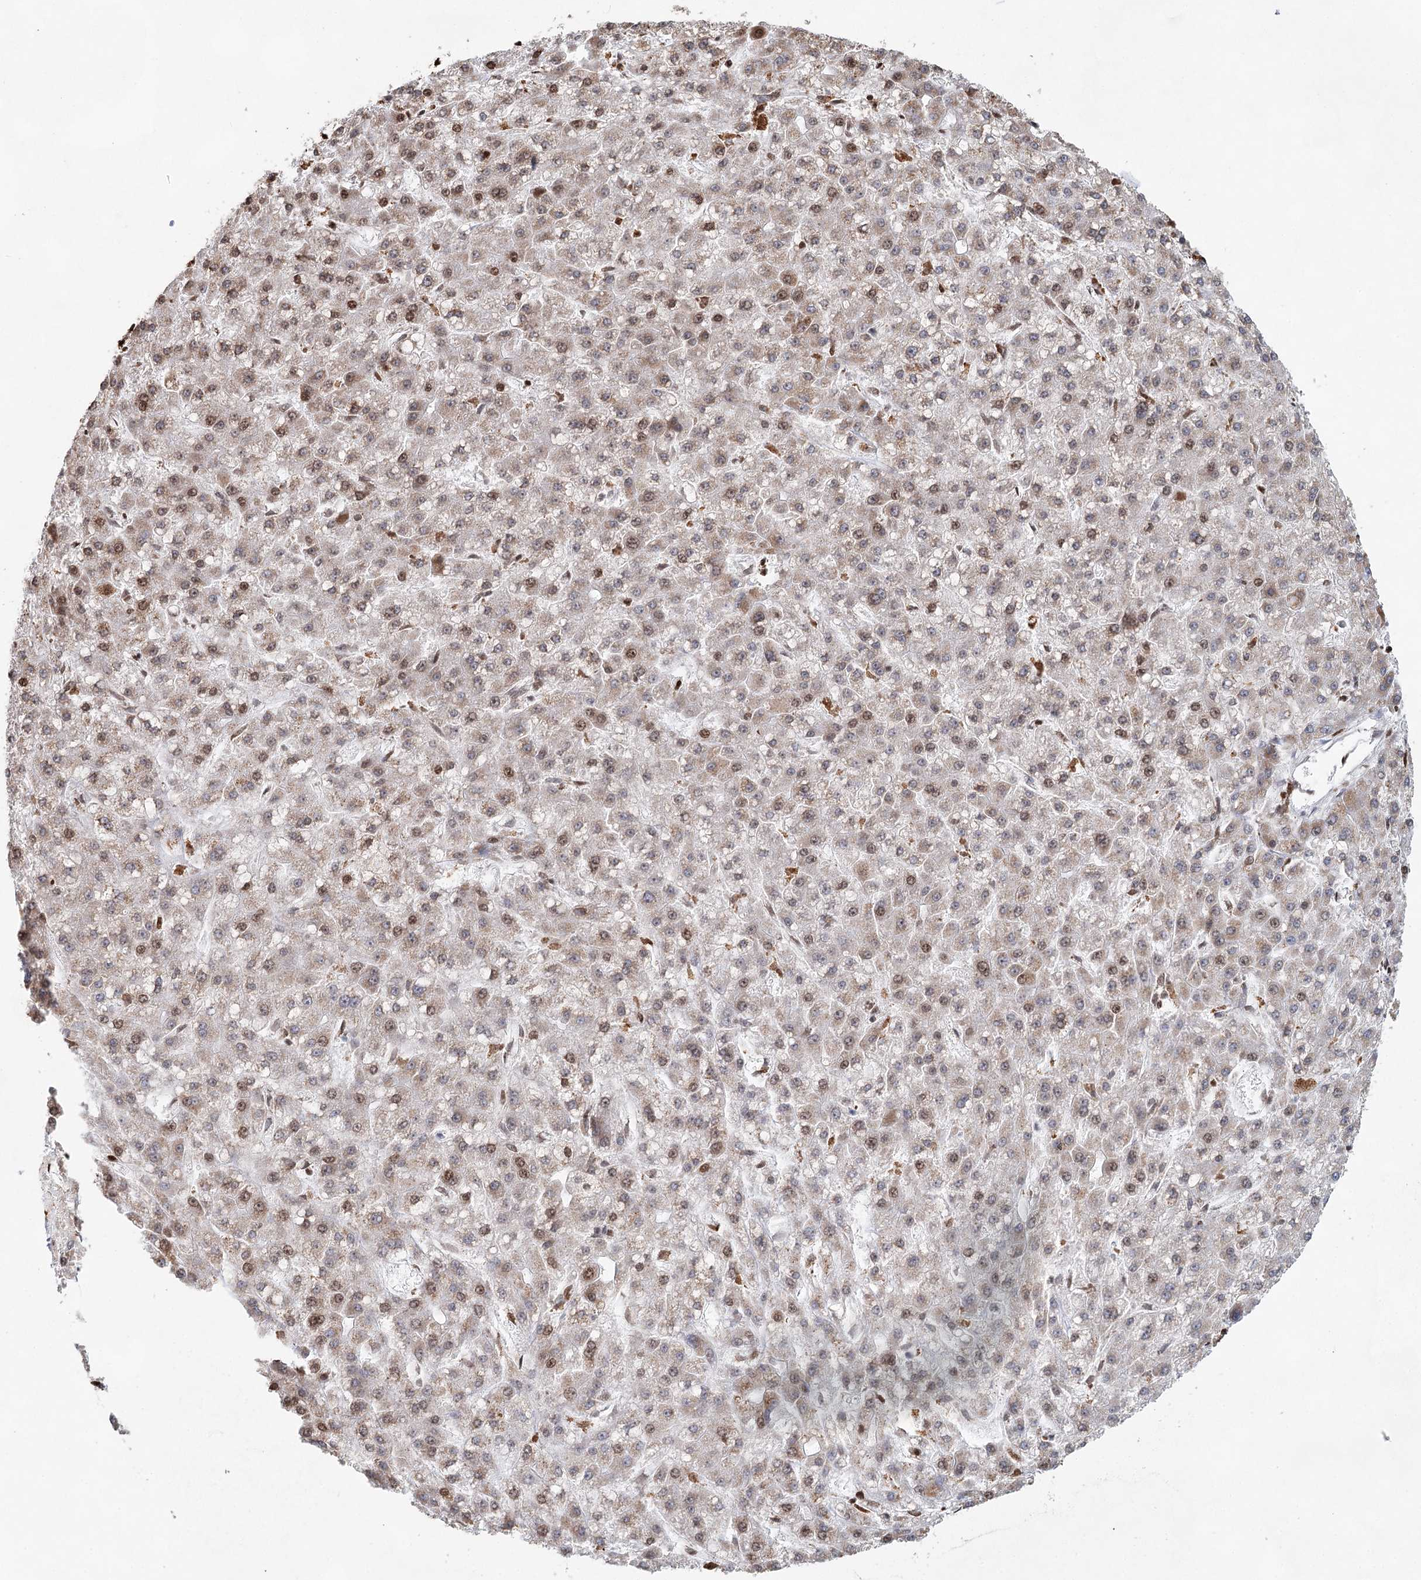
{"staining": {"intensity": "moderate", "quantity": "25%-75%", "location": "cytoplasmic/membranous,nuclear"}, "tissue": "liver cancer", "cell_type": "Tumor cells", "image_type": "cancer", "snomed": [{"axis": "morphology", "description": "Carcinoma, Hepatocellular, NOS"}, {"axis": "topography", "description": "Liver"}], "caption": "Immunohistochemical staining of human liver cancer (hepatocellular carcinoma) shows medium levels of moderate cytoplasmic/membranous and nuclear staining in about 25%-75% of tumor cells.", "gene": "XPO6", "patient": {"sex": "male", "age": 67}}